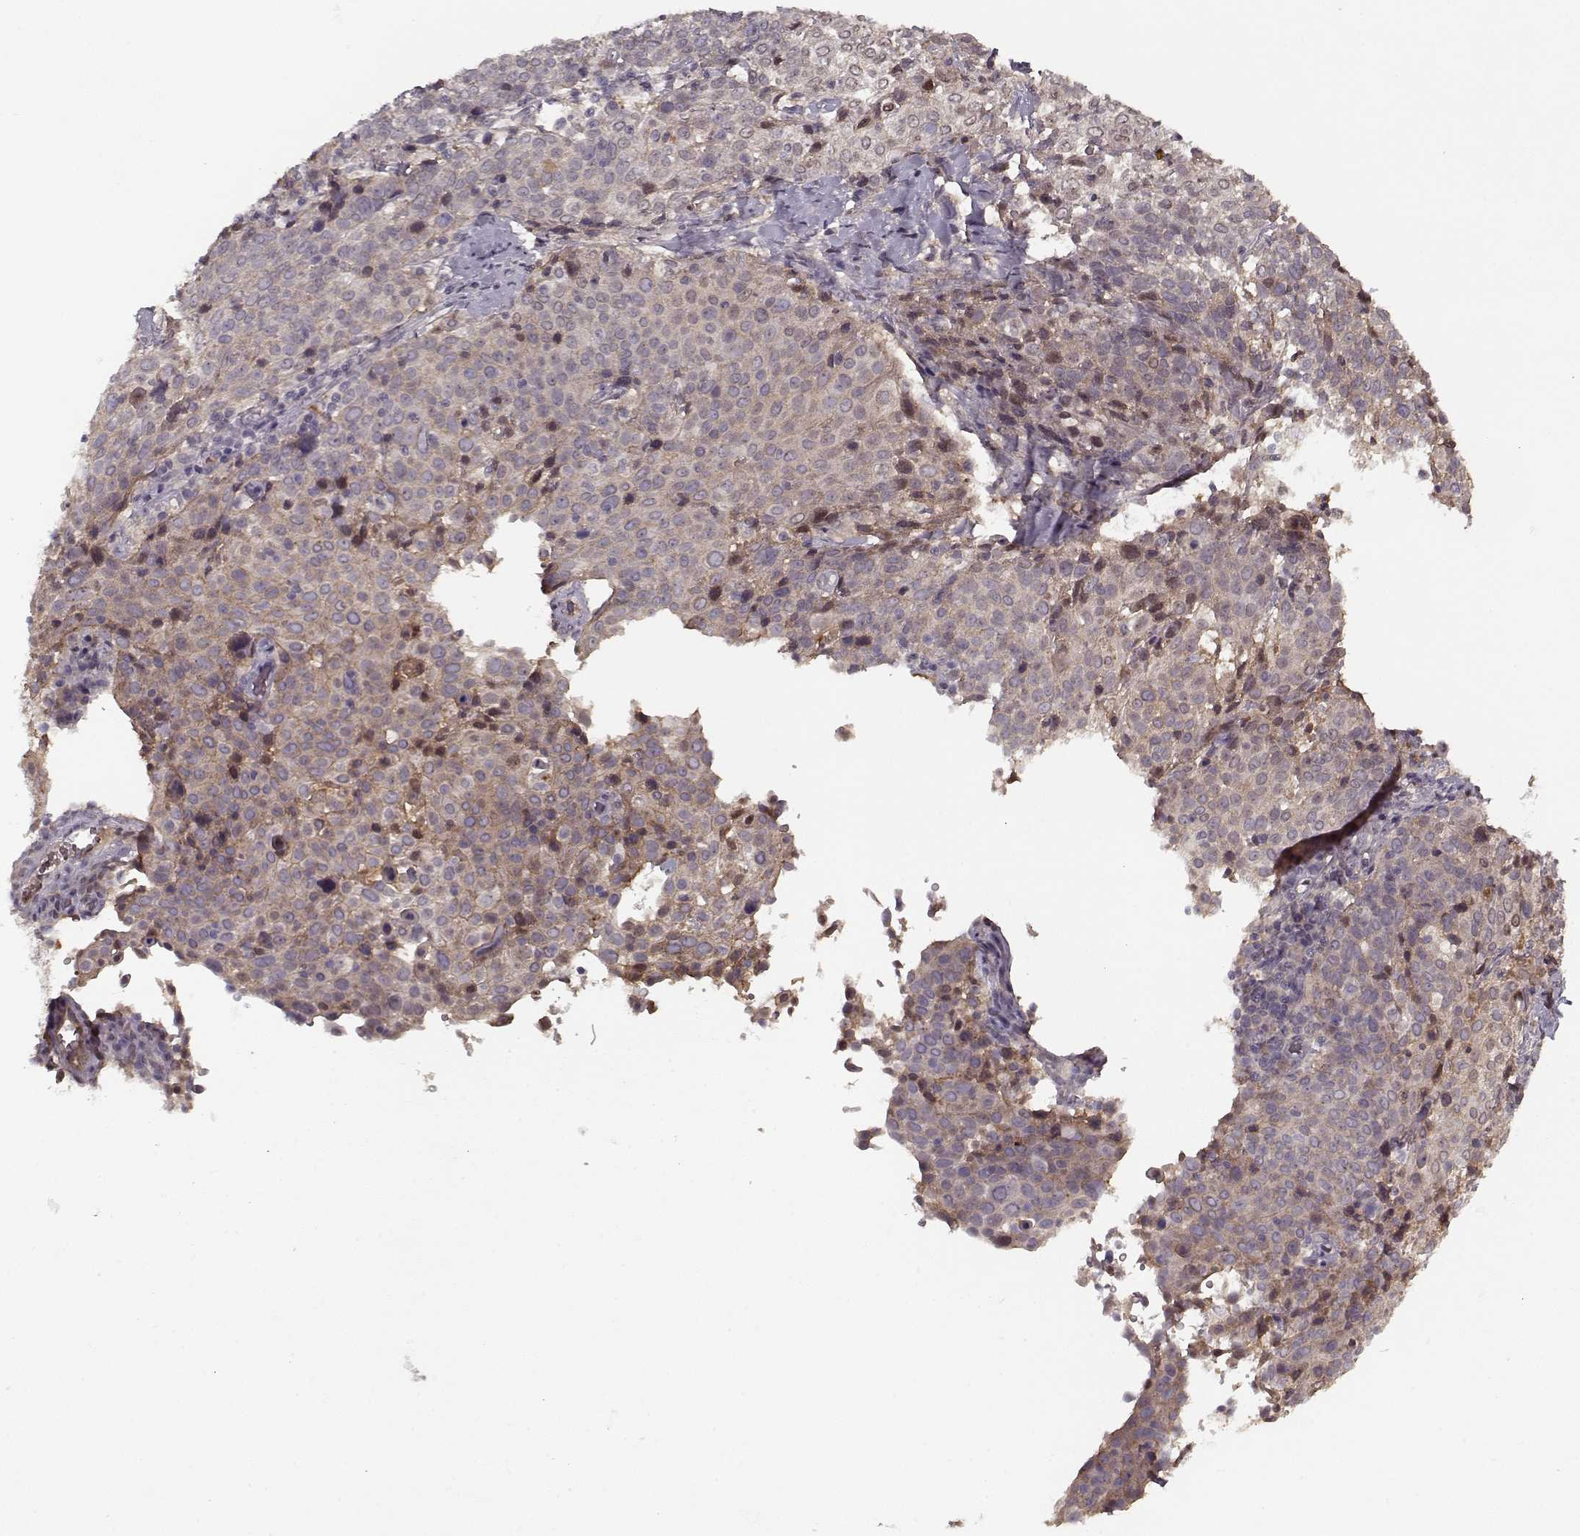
{"staining": {"intensity": "weak", "quantity": "<25%", "location": "cytoplasmic/membranous"}, "tissue": "cervical cancer", "cell_type": "Tumor cells", "image_type": "cancer", "snomed": [{"axis": "morphology", "description": "Squamous cell carcinoma, NOS"}, {"axis": "topography", "description": "Cervix"}], "caption": "IHC micrograph of cervical cancer (squamous cell carcinoma) stained for a protein (brown), which demonstrates no staining in tumor cells.", "gene": "AFM", "patient": {"sex": "female", "age": 61}}